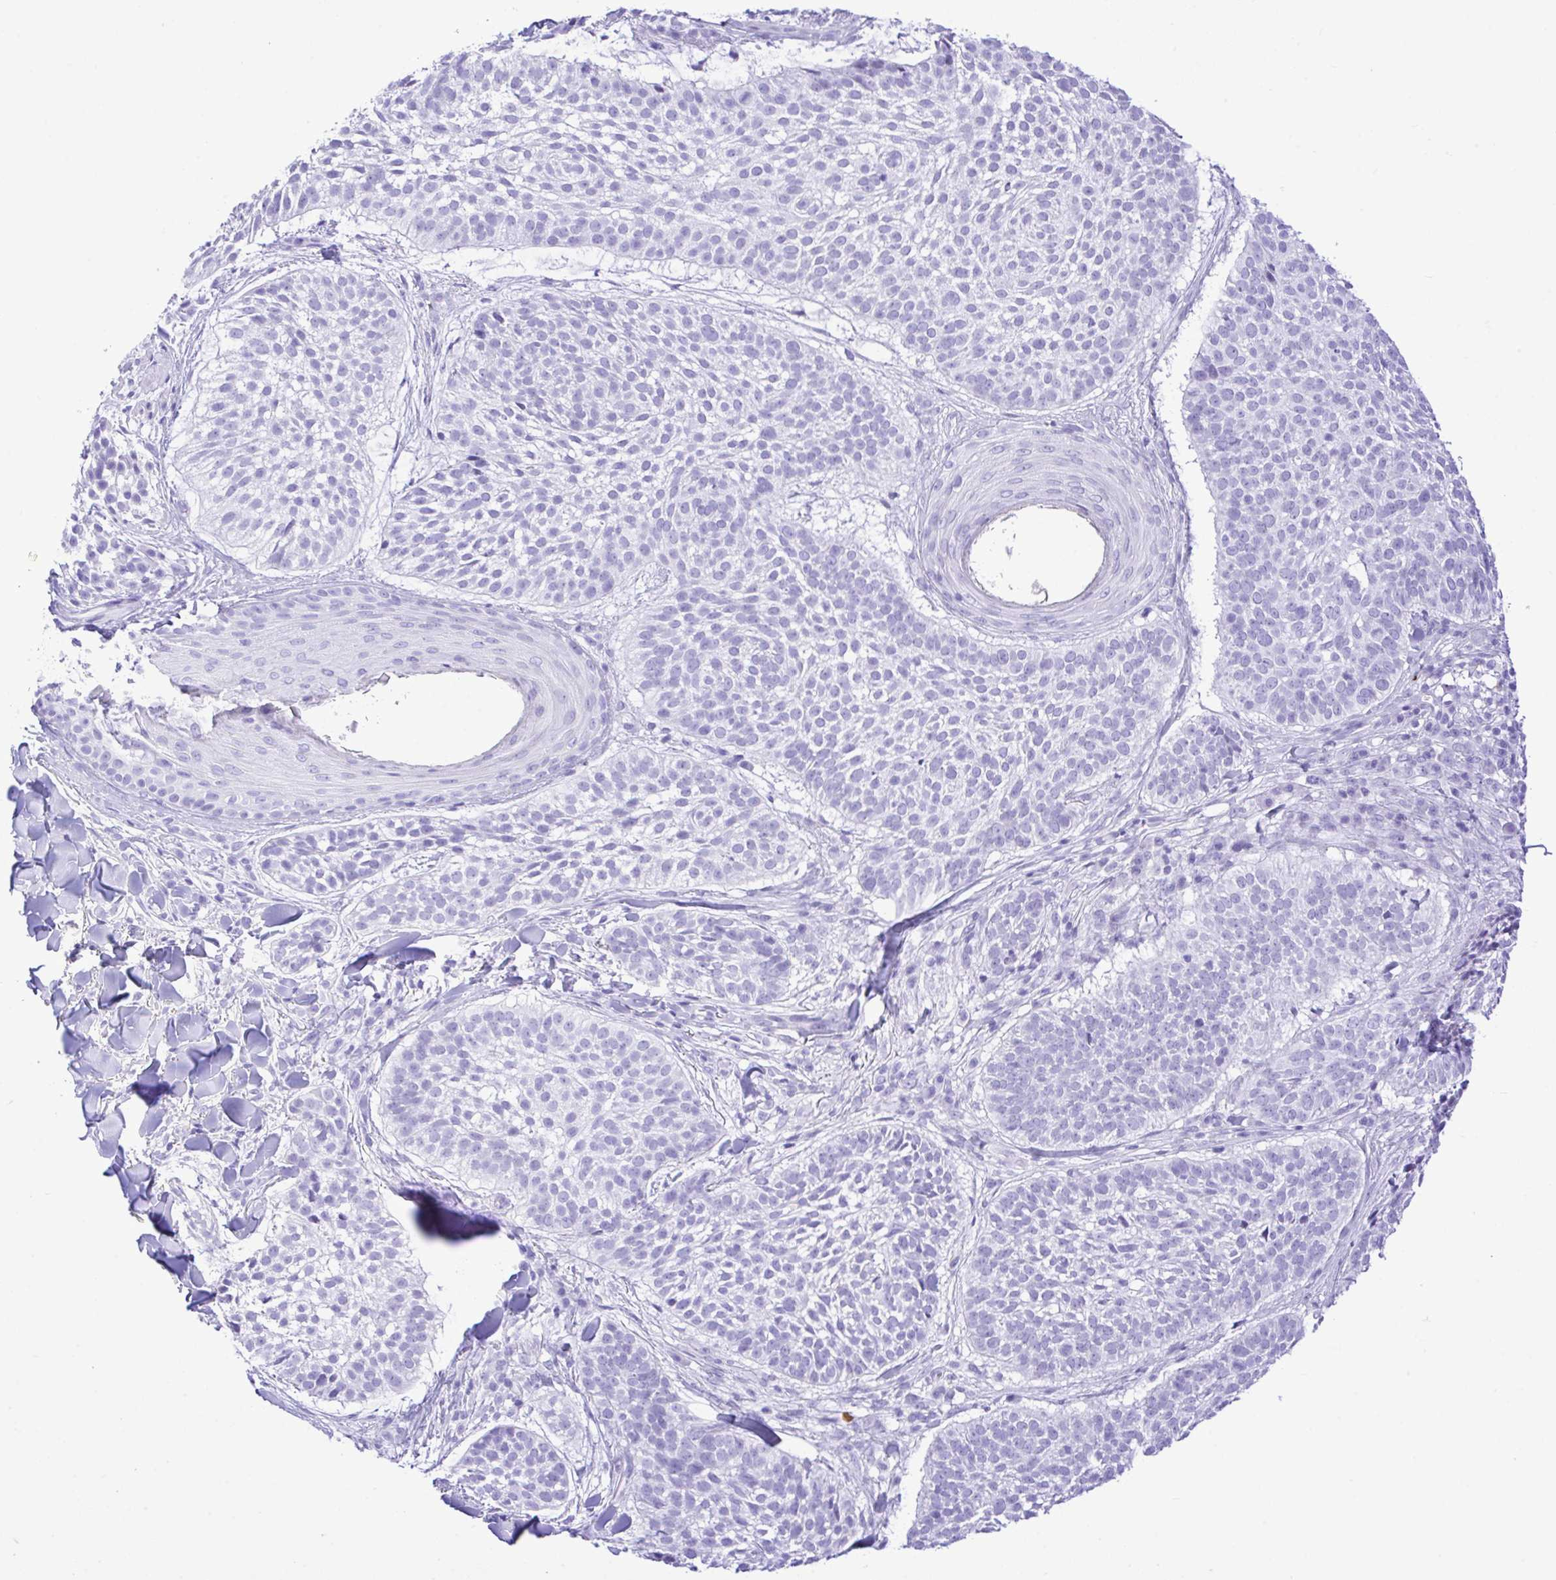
{"staining": {"intensity": "negative", "quantity": "none", "location": "none"}, "tissue": "skin cancer", "cell_type": "Tumor cells", "image_type": "cancer", "snomed": [{"axis": "morphology", "description": "Basal cell carcinoma"}, {"axis": "topography", "description": "Skin"}, {"axis": "topography", "description": "Skin of scalp"}], "caption": "IHC image of skin cancer (basal cell carcinoma) stained for a protein (brown), which displays no staining in tumor cells.", "gene": "SELENOV", "patient": {"sex": "female", "age": 45}}